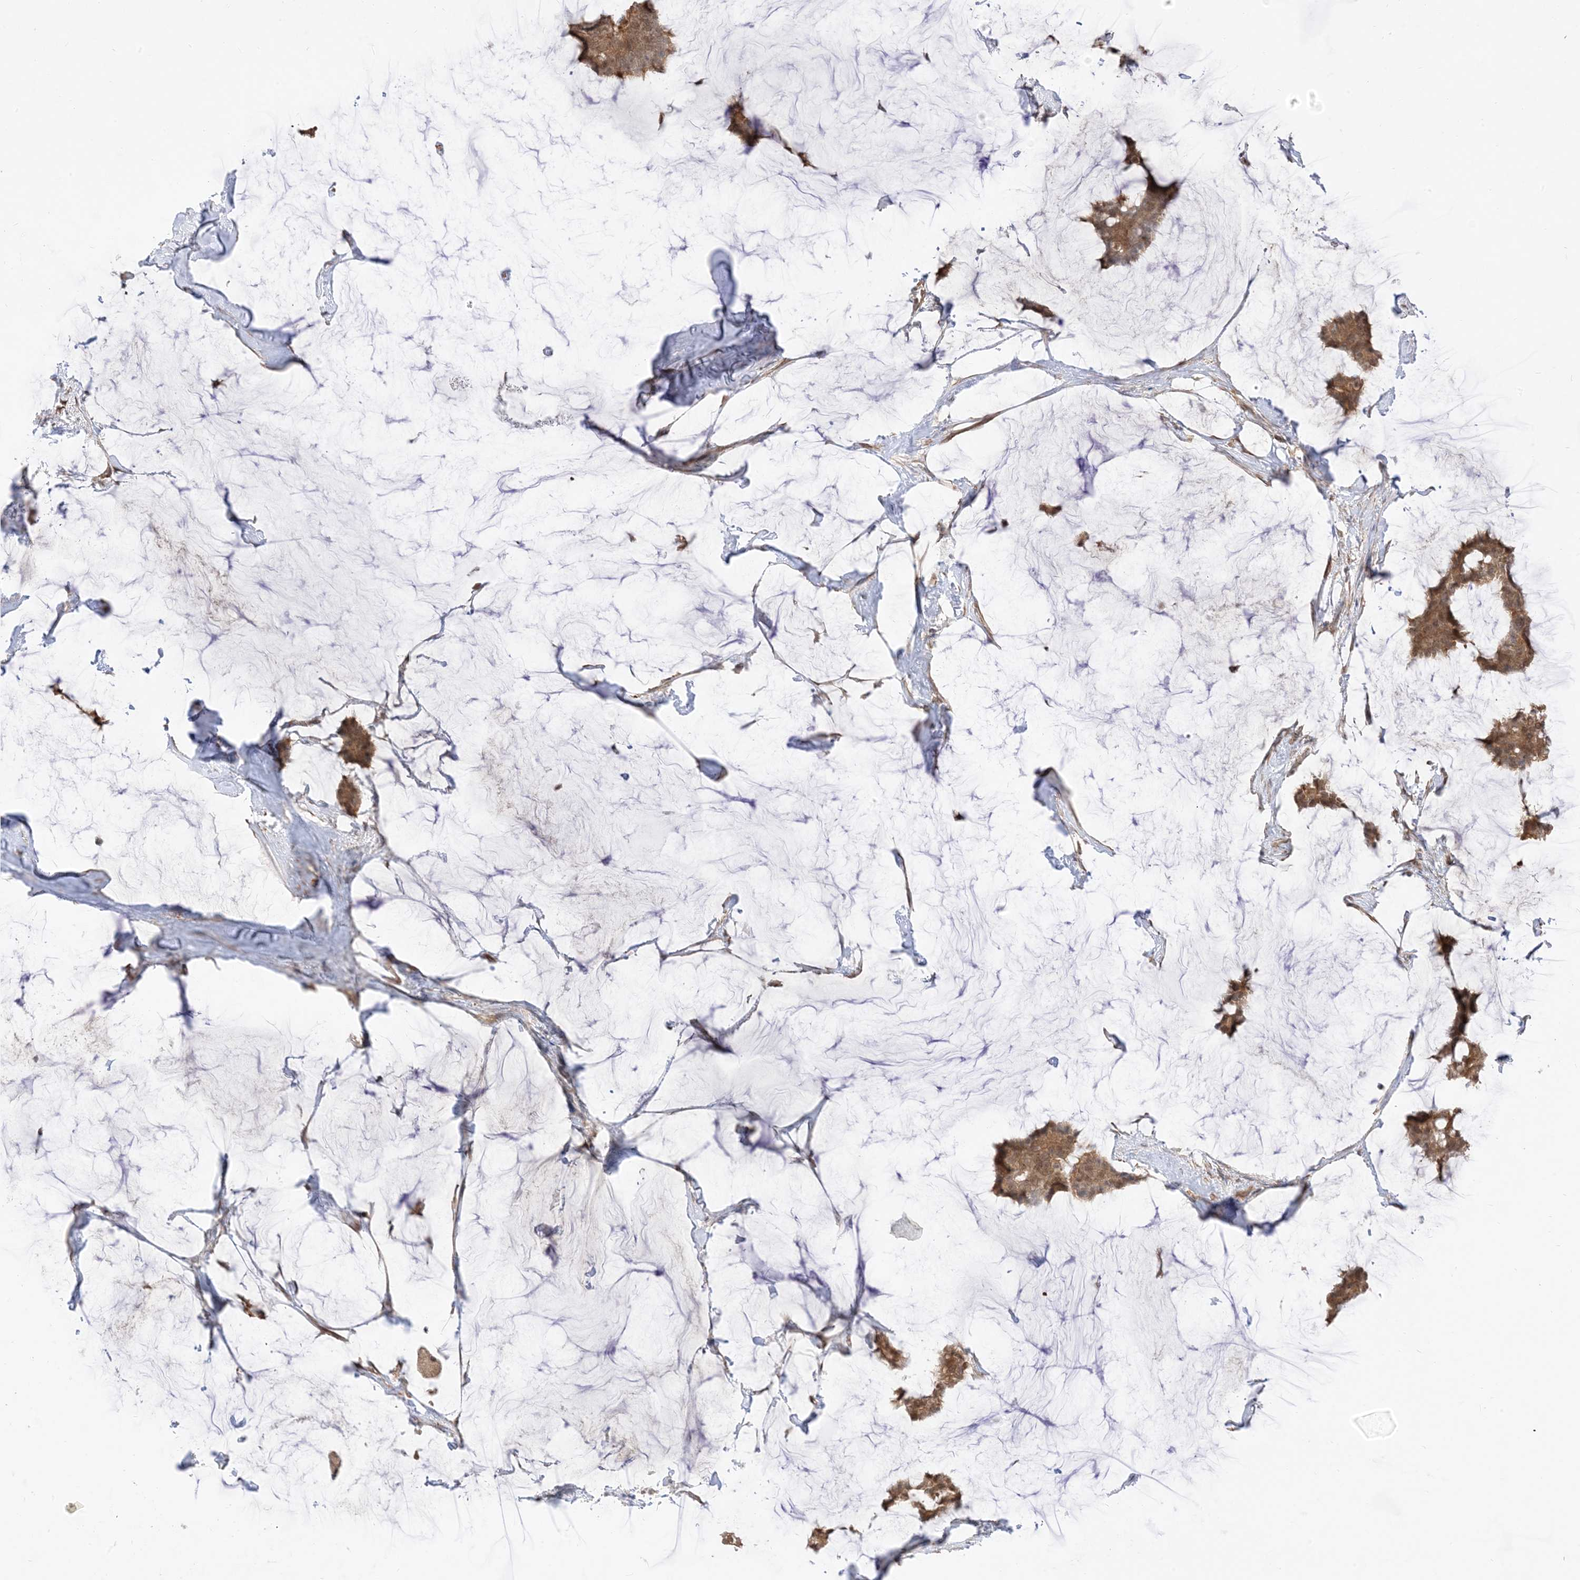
{"staining": {"intensity": "moderate", "quantity": ">75%", "location": "cytoplasmic/membranous"}, "tissue": "breast cancer", "cell_type": "Tumor cells", "image_type": "cancer", "snomed": [{"axis": "morphology", "description": "Duct carcinoma"}, {"axis": "topography", "description": "Breast"}], "caption": "Protein analysis of infiltrating ductal carcinoma (breast) tissue reveals moderate cytoplasmic/membranous positivity in approximately >75% of tumor cells.", "gene": "TBCC", "patient": {"sex": "female", "age": 93}}